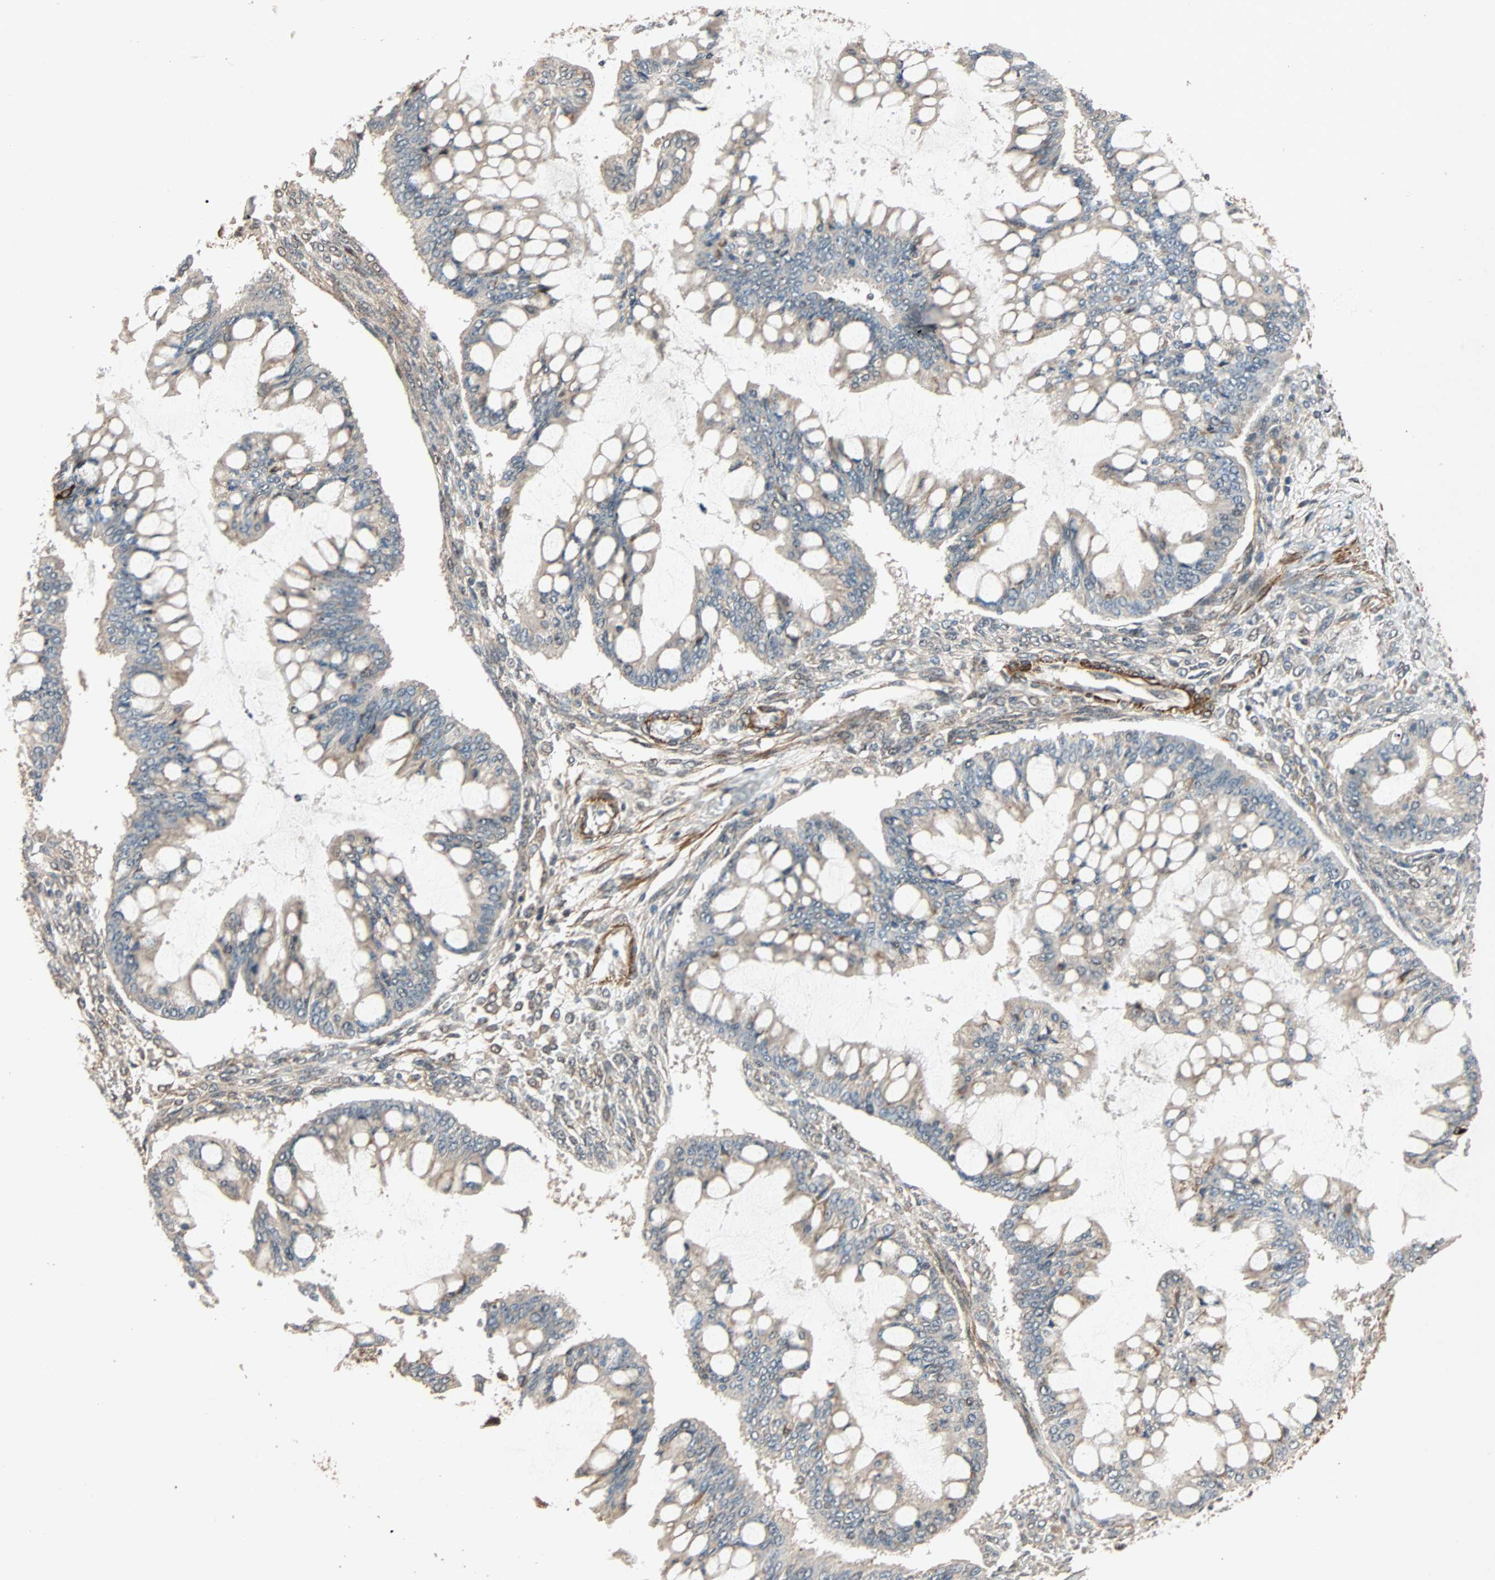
{"staining": {"intensity": "negative", "quantity": "none", "location": "none"}, "tissue": "ovarian cancer", "cell_type": "Tumor cells", "image_type": "cancer", "snomed": [{"axis": "morphology", "description": "Cystadenocarcinoma, mucinous, NOS"}, {"axis": "topography", "description": "Ovary"}], "caption": "Ovarian cancer stained for a protein using immunohistochemistry demonstrates no positivity tumor cells.", "gene": "QSER1", "patient": {"sex": "female", "age": 73}}